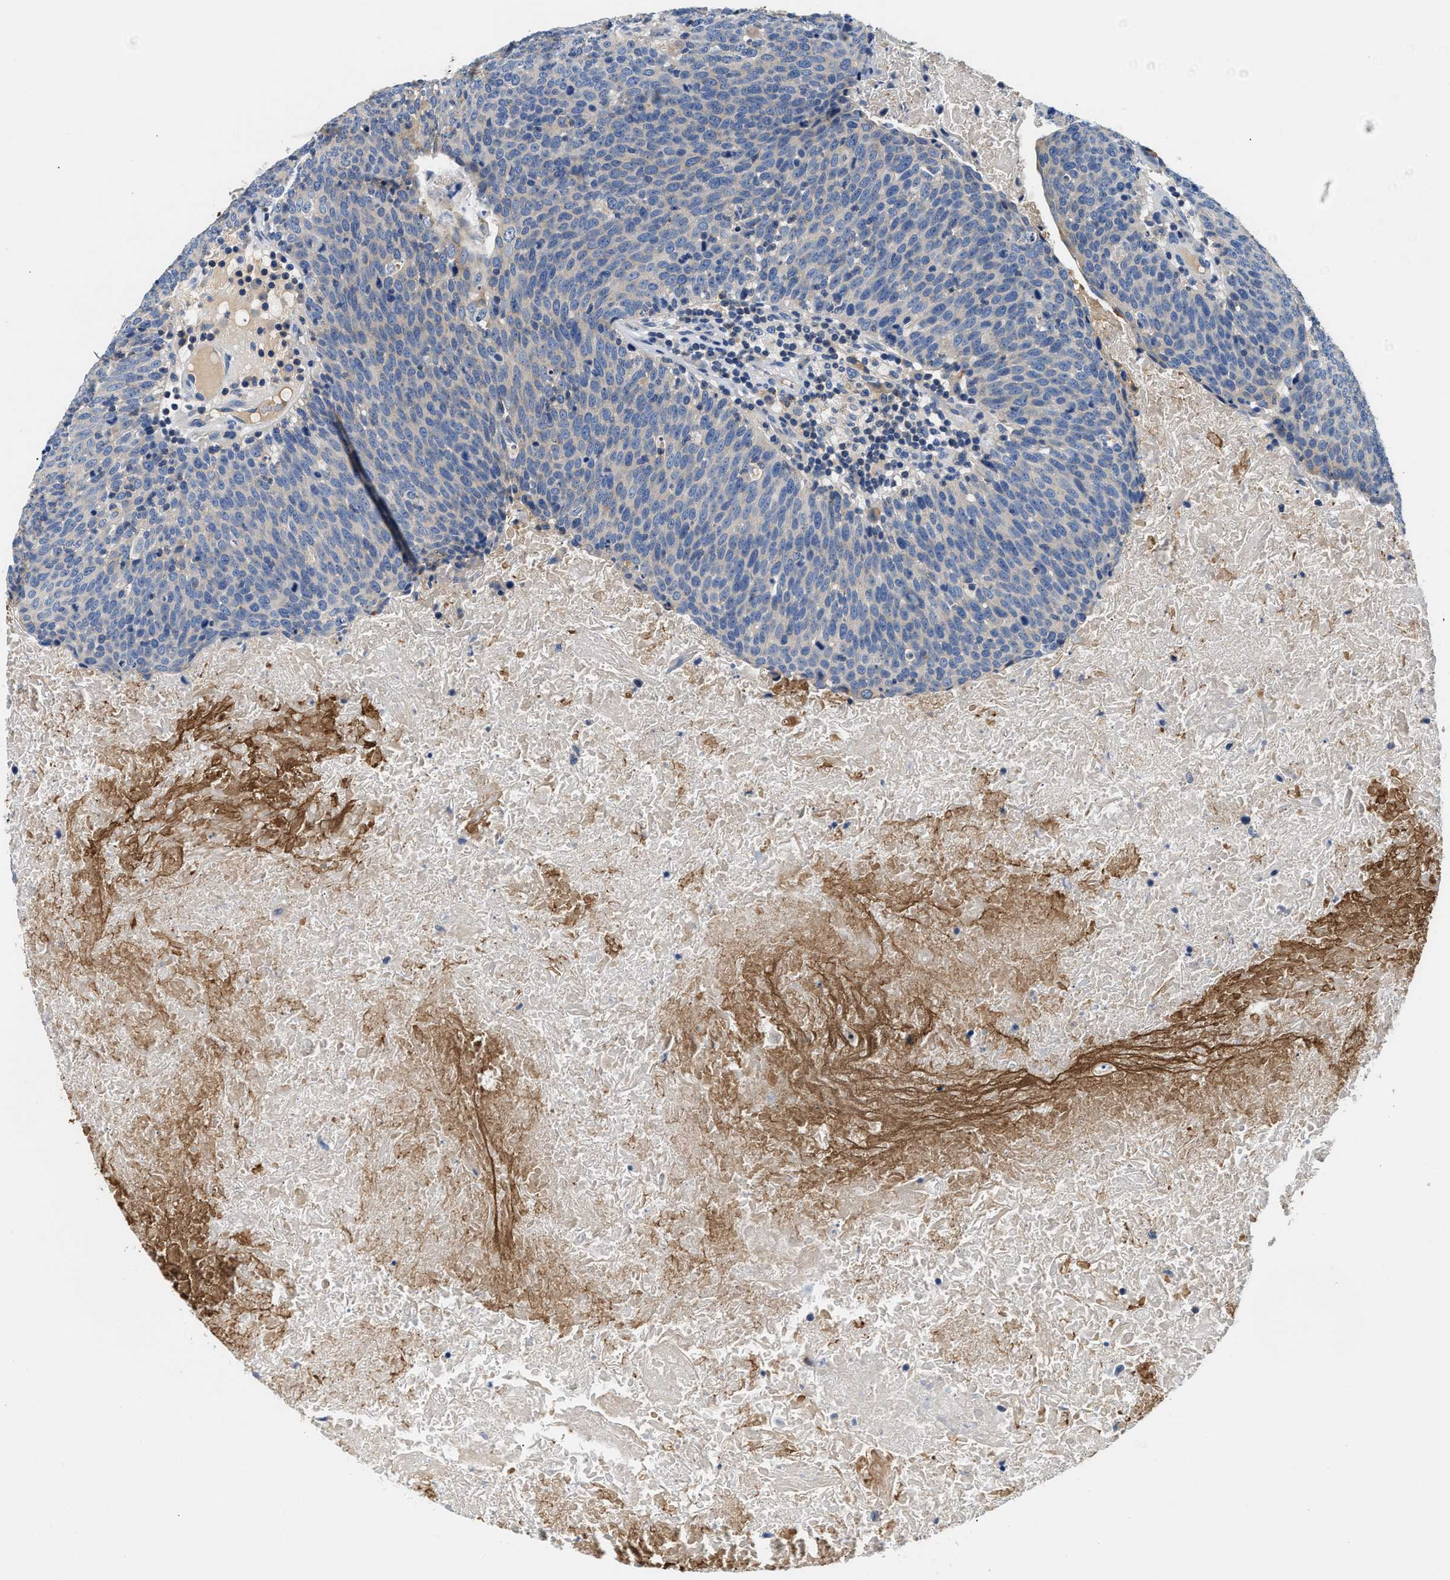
{"staining": {"intensity": "negative", "quantity": "none", "location": "none"}, "tissue": "head and neck cancer", "cell_type": "Tumor cells", "image_type": "cancer", "snomed": [{"axis": "morphology", "description": "Squamous cell carcinoma, NOS"}, {"axis": "morphology", "description": "Squamous cell carcinoma, metastatic, NOS"}, {"axis": "topography", "description": "Lymph node"}, {"axis": "topography", "description": "Head-Neck"}], "caption": "Immunohistochemistry (IHC) image of head and neck cancer stained for a protein (brown), which displays no expression in tumor cells. Brightfield microscopy of immunohistochemistry stained with DAB (3,3'-diaminobenzidine) (brown) and hematoxylin (blue), captured at high magnification.", "gene": "TUT7", "patient": {"sex": "male", "age": 62}}